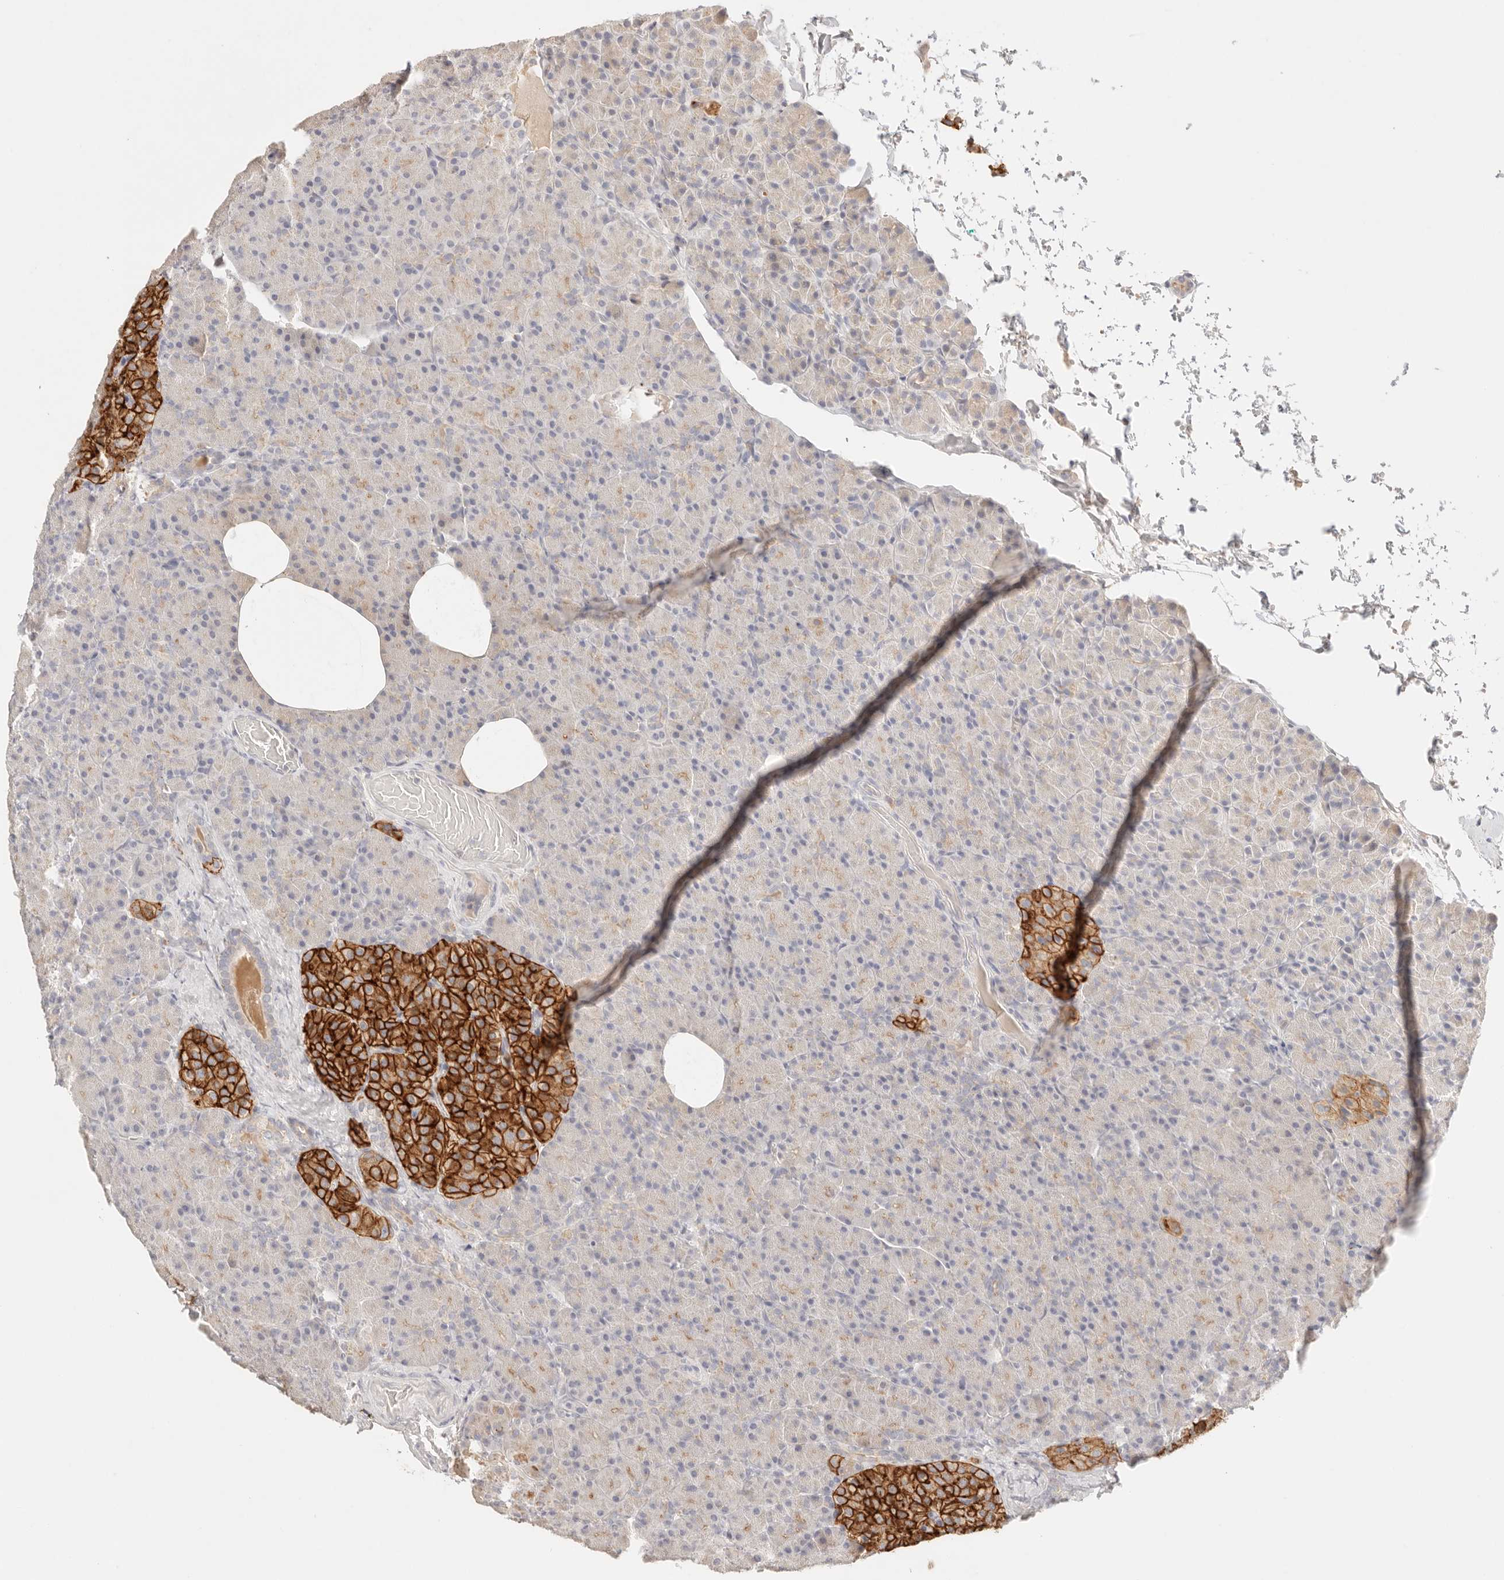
{"staining": {"intensity": "weak", "quantity": "<25%", "location": "cytoplasmic/membranous"}, "tissue": "pancreas", "cell_type": "Exocrine glandular cells", "image_type": "normal", "snomed": [{"axis": "morphology", "description": "Normal tissue, NOS"}, {"axis": "topography", "description": "Pancreas"}], "caption": "This is a photomicrograph of IHC staining of benign pancreas, which shows no expression in exocrine glandular cells.", "gene": "CEP120", "patient": {"sex": "female", "age": 43}}